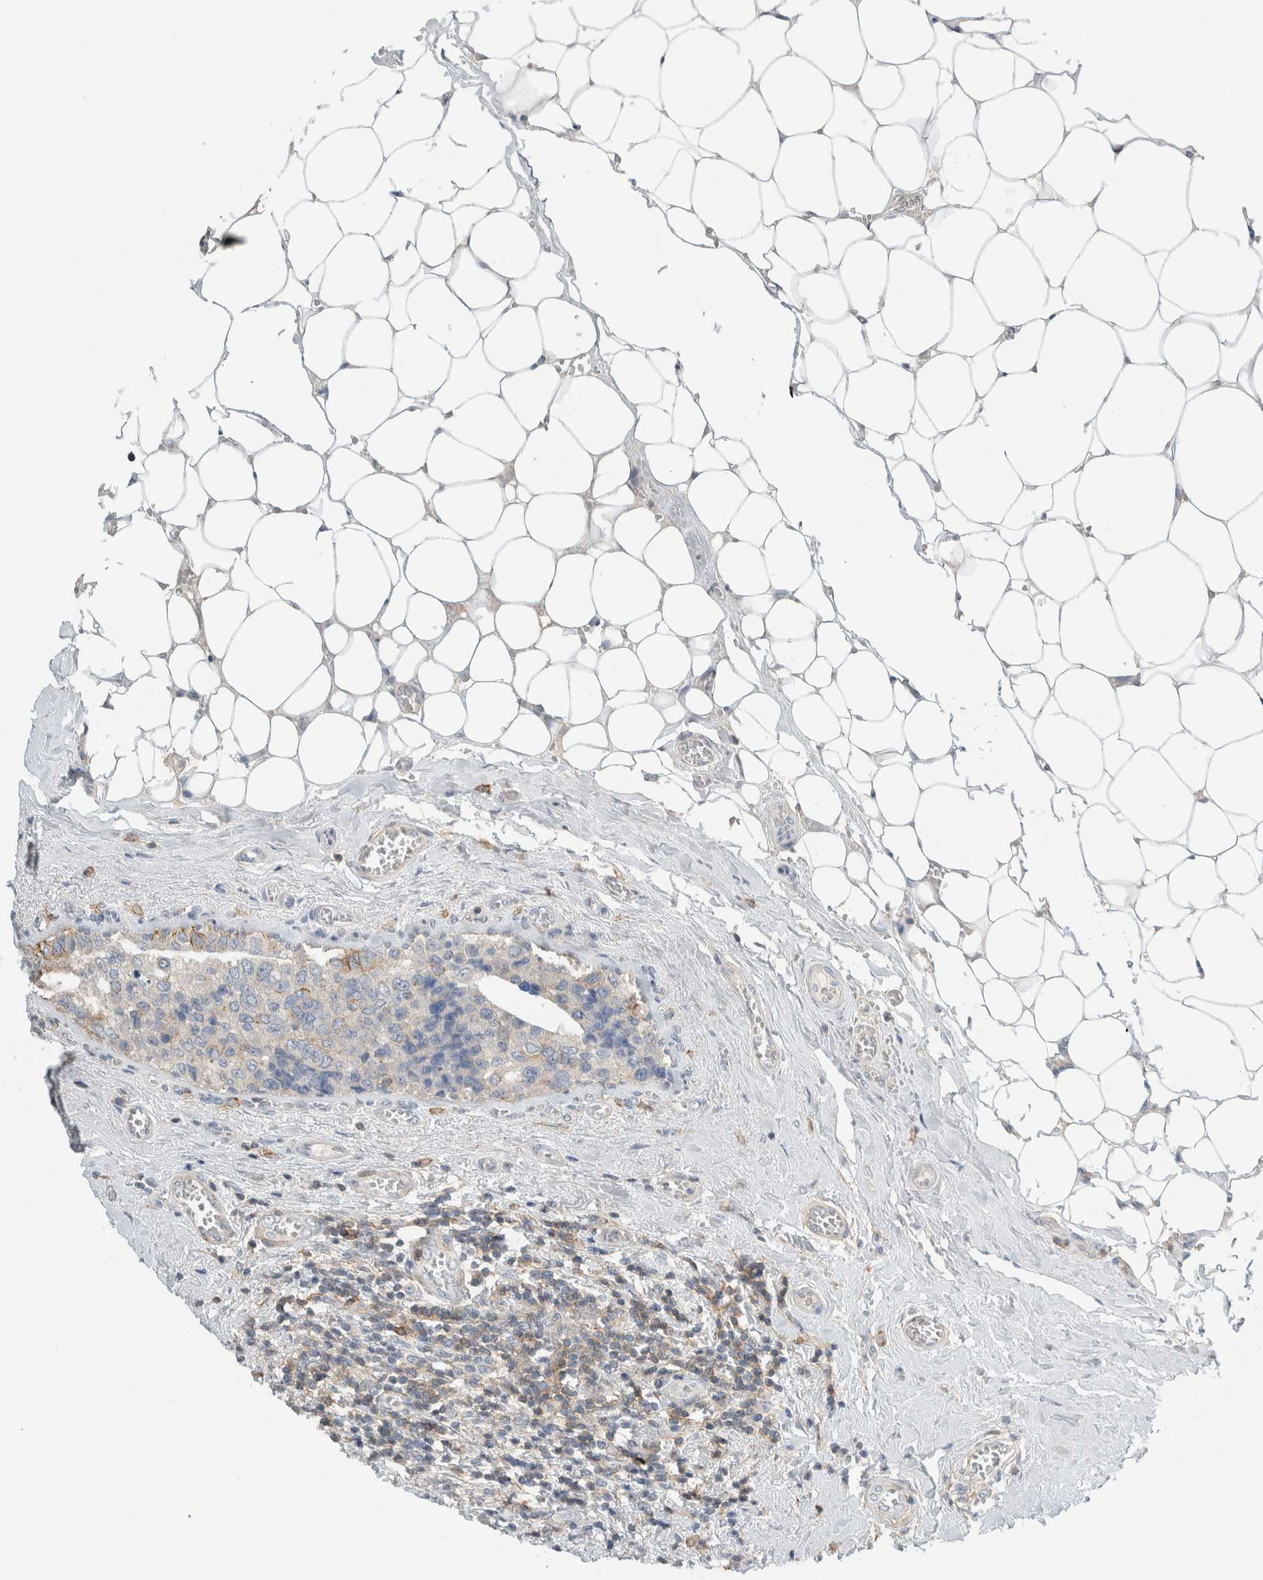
{"staining": {"intensity": "moderate", "quantity": "<25%", "location": "cytoplasmic/membranous"}, "tissue": "breast cancer", "cell_type": "Tumor cells", "image_type": "cancer", "snomed": [{"axis": "morphology", "description": "Normal tissue, NOS"}, {"axis": "morphology", "description": "Duct carcinoma"}, {"axis": "topography", "description": "Breast"}], "caption": "Breast cancer stained with a protein marker reveals moderate staining in tumor cells.", "gene": "ERCC6L2", "patient": {"sex": "female", "age": 43}}